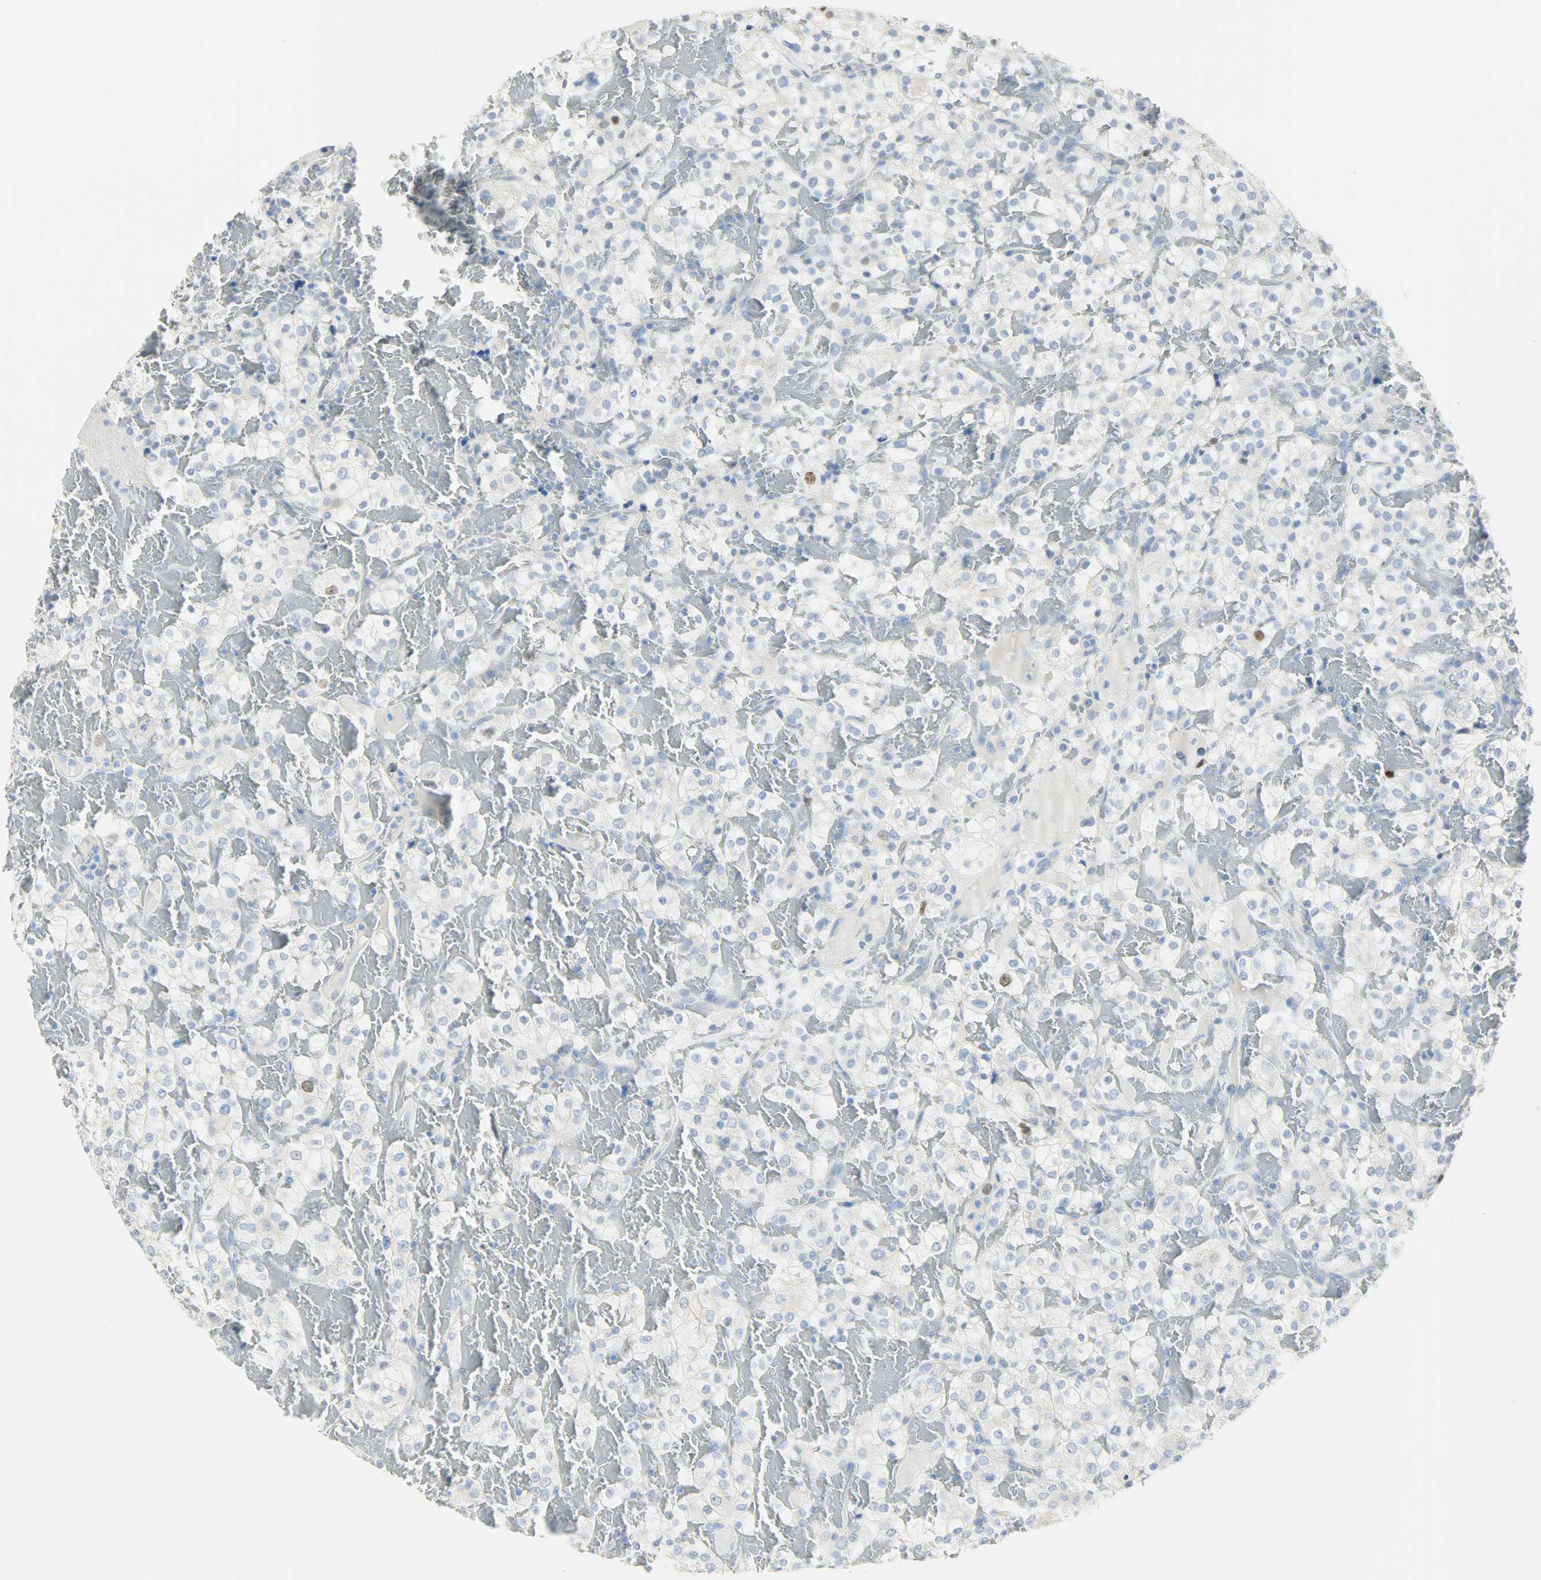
{"staining": {"intensity": "negative", "quantity": "none", "location": "none"}, "tissue": "renal cancer", "cell_type": "Tumor cells", "image_type": "cancer", "snomed": [{"axis": "morphology", "description": "Normal tissue, NOS"}, {"axis": "morphology", "description": "Adenocarcinoma, NOS"}, {"axis": "topography", "description": "Kidney"}], "caption": "Photomicrograph shows no protein staining in tumor cells of renal cancer (adenocarcinoma) tissue.", "gene": "HELLS", "patient": {"sex": "female", "age": 72}}